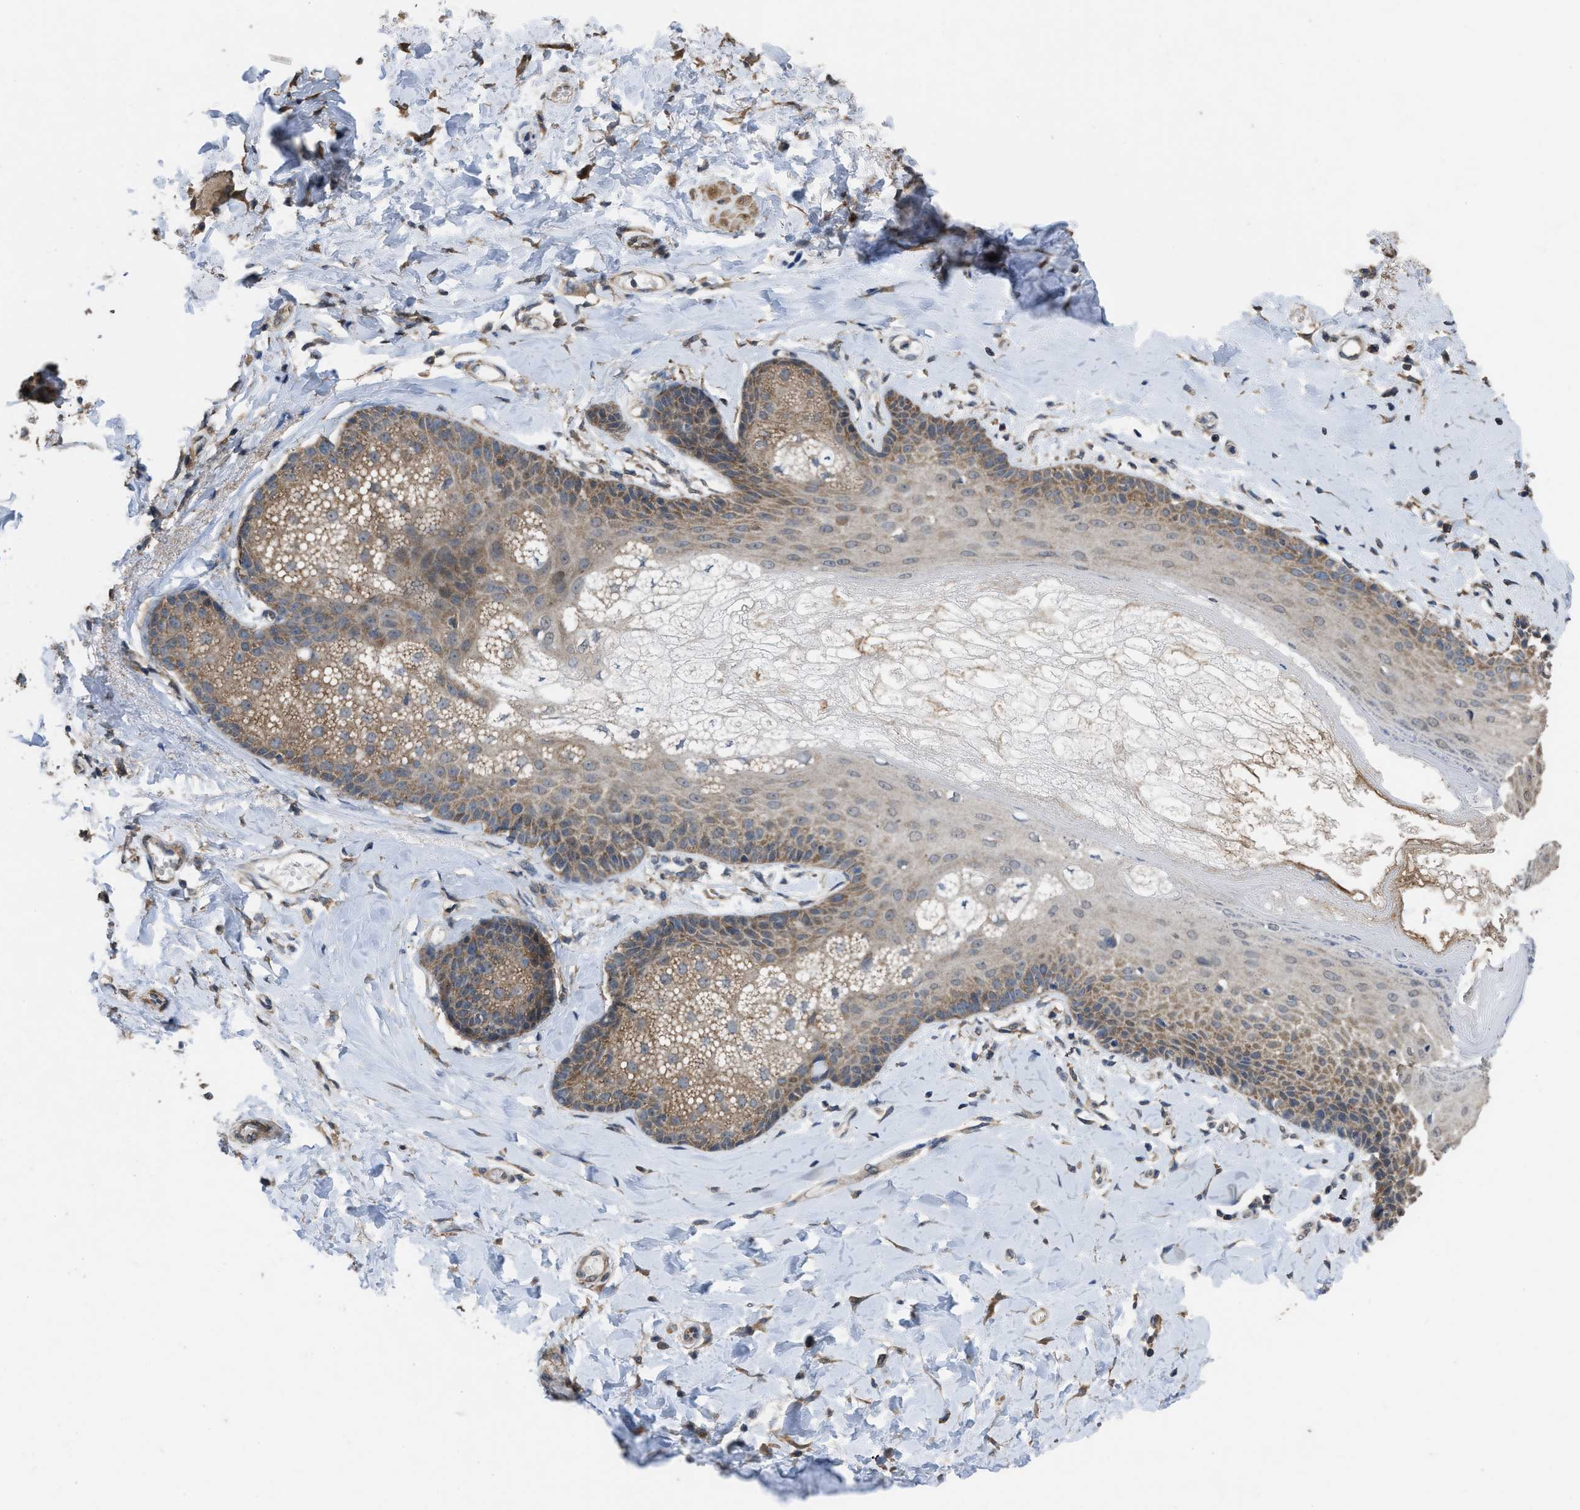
{"staining": {"intensity": "moderate", "quantity": "25%-75%", "location": "cytoplasmic/membranous"}, "tissue": "skin", "cell_type": "Epidermal cells", "image_type": "normal", "snomed": [{"axis": "morphology", "description": "Normal tissue, NOS"}, {"axis": "topography", "description": "Anal"}], "caption": "Immunohistochemistry (DAB (3,3'-diaminobenzidine)) staining of benign skin exhibits moderate cytoplasmic/membranous protein expression in approximately 25%-75% of epidermal cells. Using DAB (brown) and hematoxylin (blue) stains, captured at high magnification using brightfield microscopy.", "gene": "ARL6", "patient": {"sex": "male", "age": 69}}